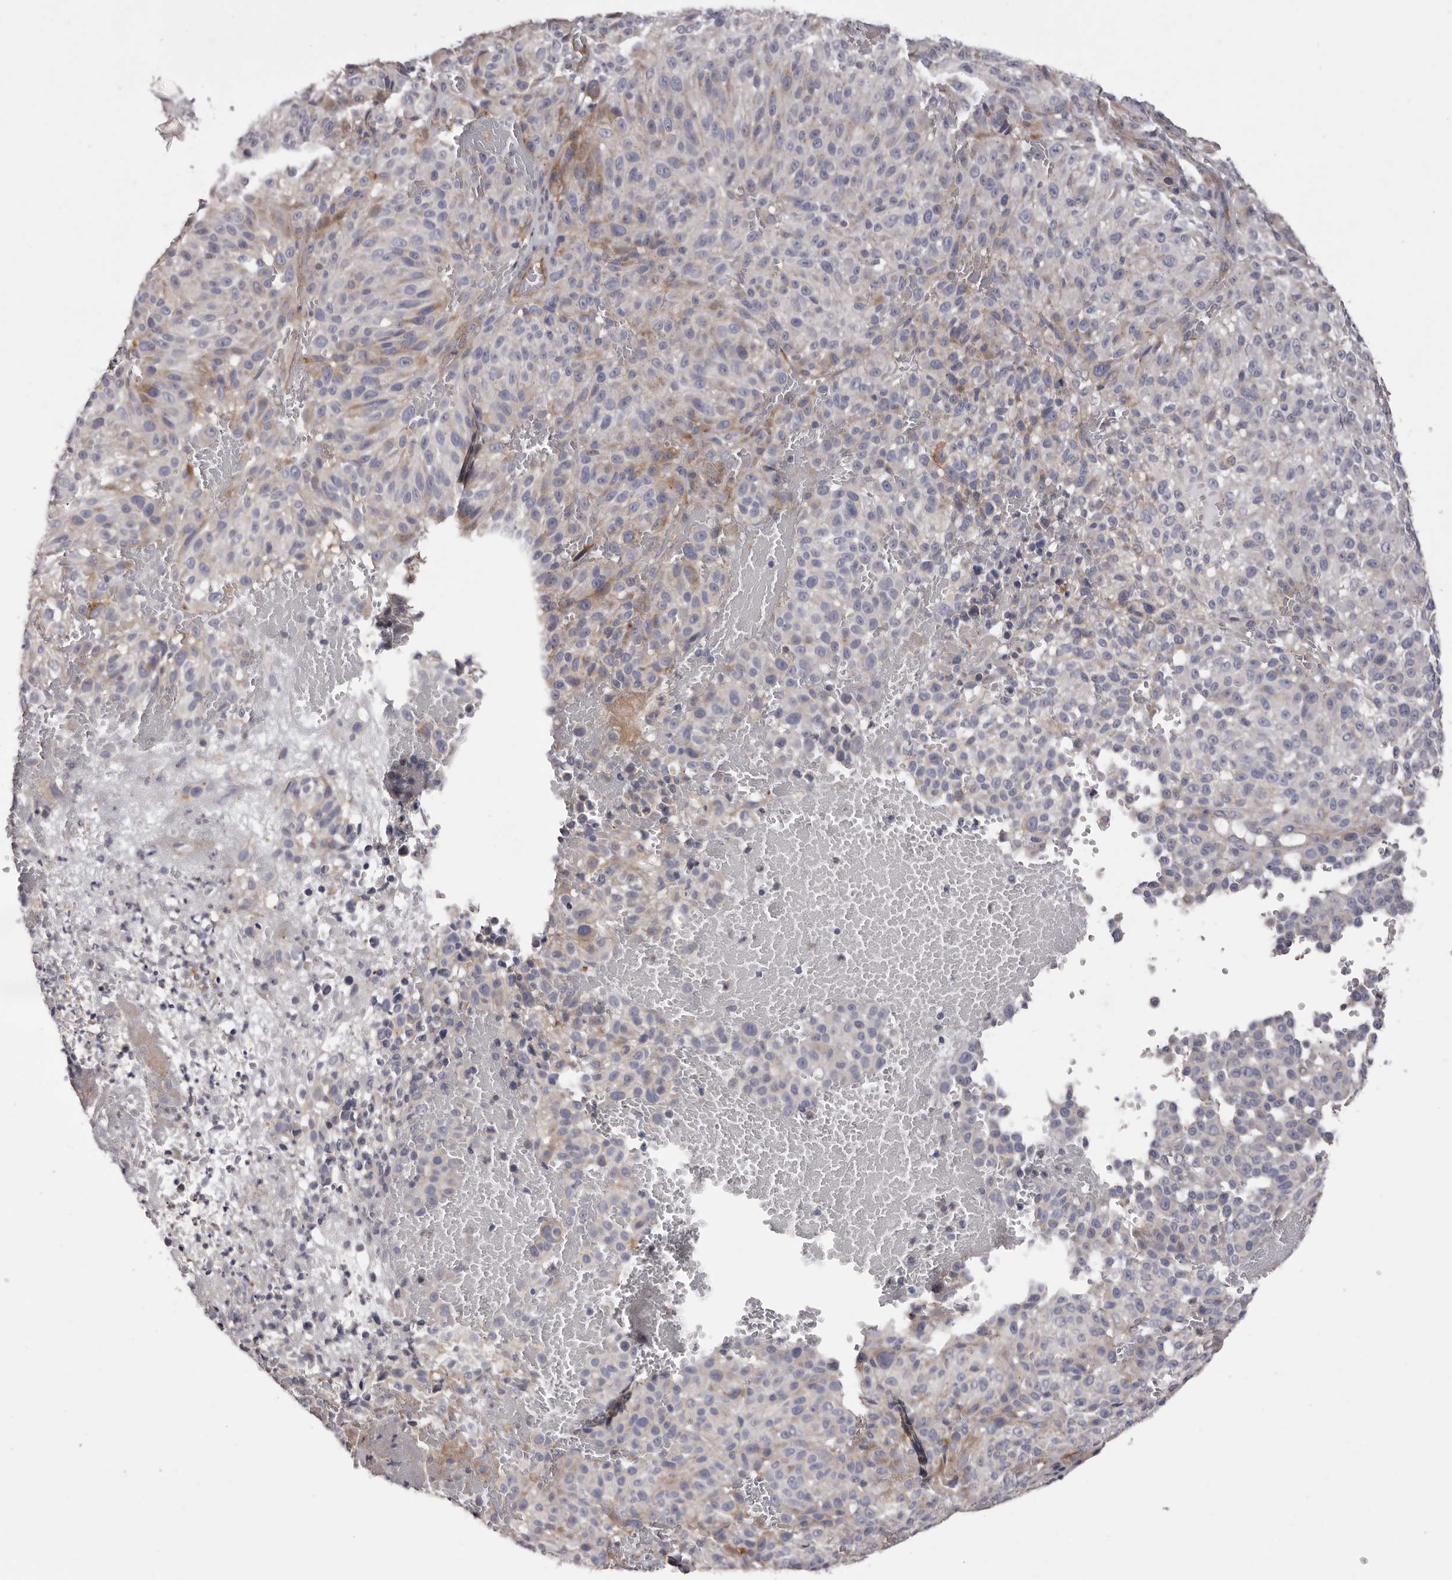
{"staining": {"intensity": "negative", "quantity": "none", "location": "none"}, "tissue": "melanoma", "cell_type": "Tumor cells", "image_type": "cancer", "snomed": [{"axis": "morphology", "description": "Malignant melanoma, NOS"}, {"axis": "topography", "description": "Skin"}], "caption": "A micrograph of malignant melanoma stained for a protein exhibits no brown staining in tumor cells. The staining is performed using DAB (3,3'-diaminobenzidine) brown chromogen with nuclei counter-stained in using hematoxylin.", "gene": "PEG10", "patient": {"sex": "male", "age": 83}}